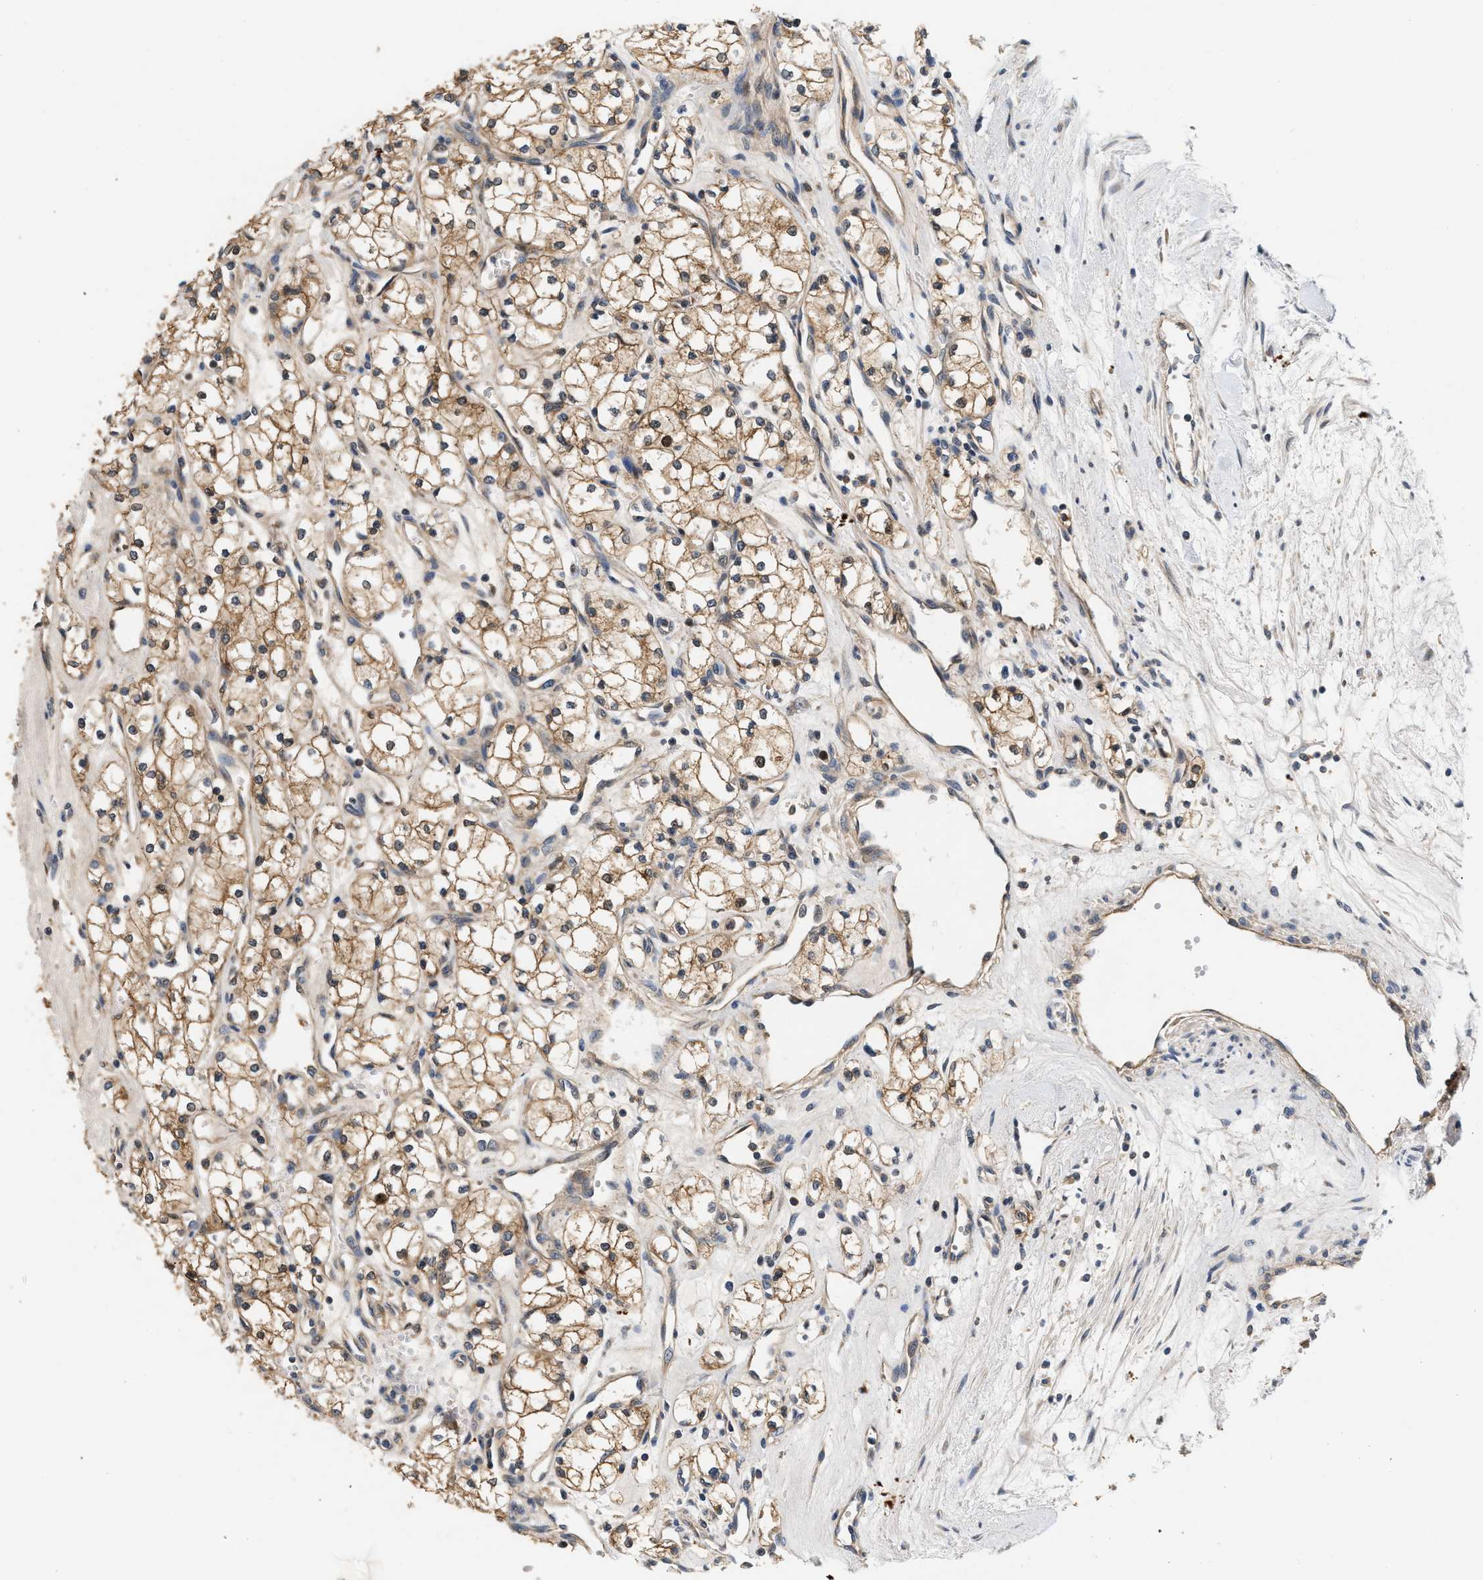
{"staining": {"intensity": "moderate", "quantity": ">75%", "location": "cytoplasmic/membranous"}, "tissue": "renal cancer", "cell_type": "Tumor cells", "image_type": "cancer", "snomed": [{"axis": "morphology", "description": "Adenocarcinoma, NOS"}, {"axis": "topography", "description": "Kidney"}], "caption": "A brown stain shows moderate cytoplasmic/membranous expression of a protein in renal adenocarcinoma tumor cells.", "gene": "FAM78A", "patient": {"sex": "male", "age": 59}}